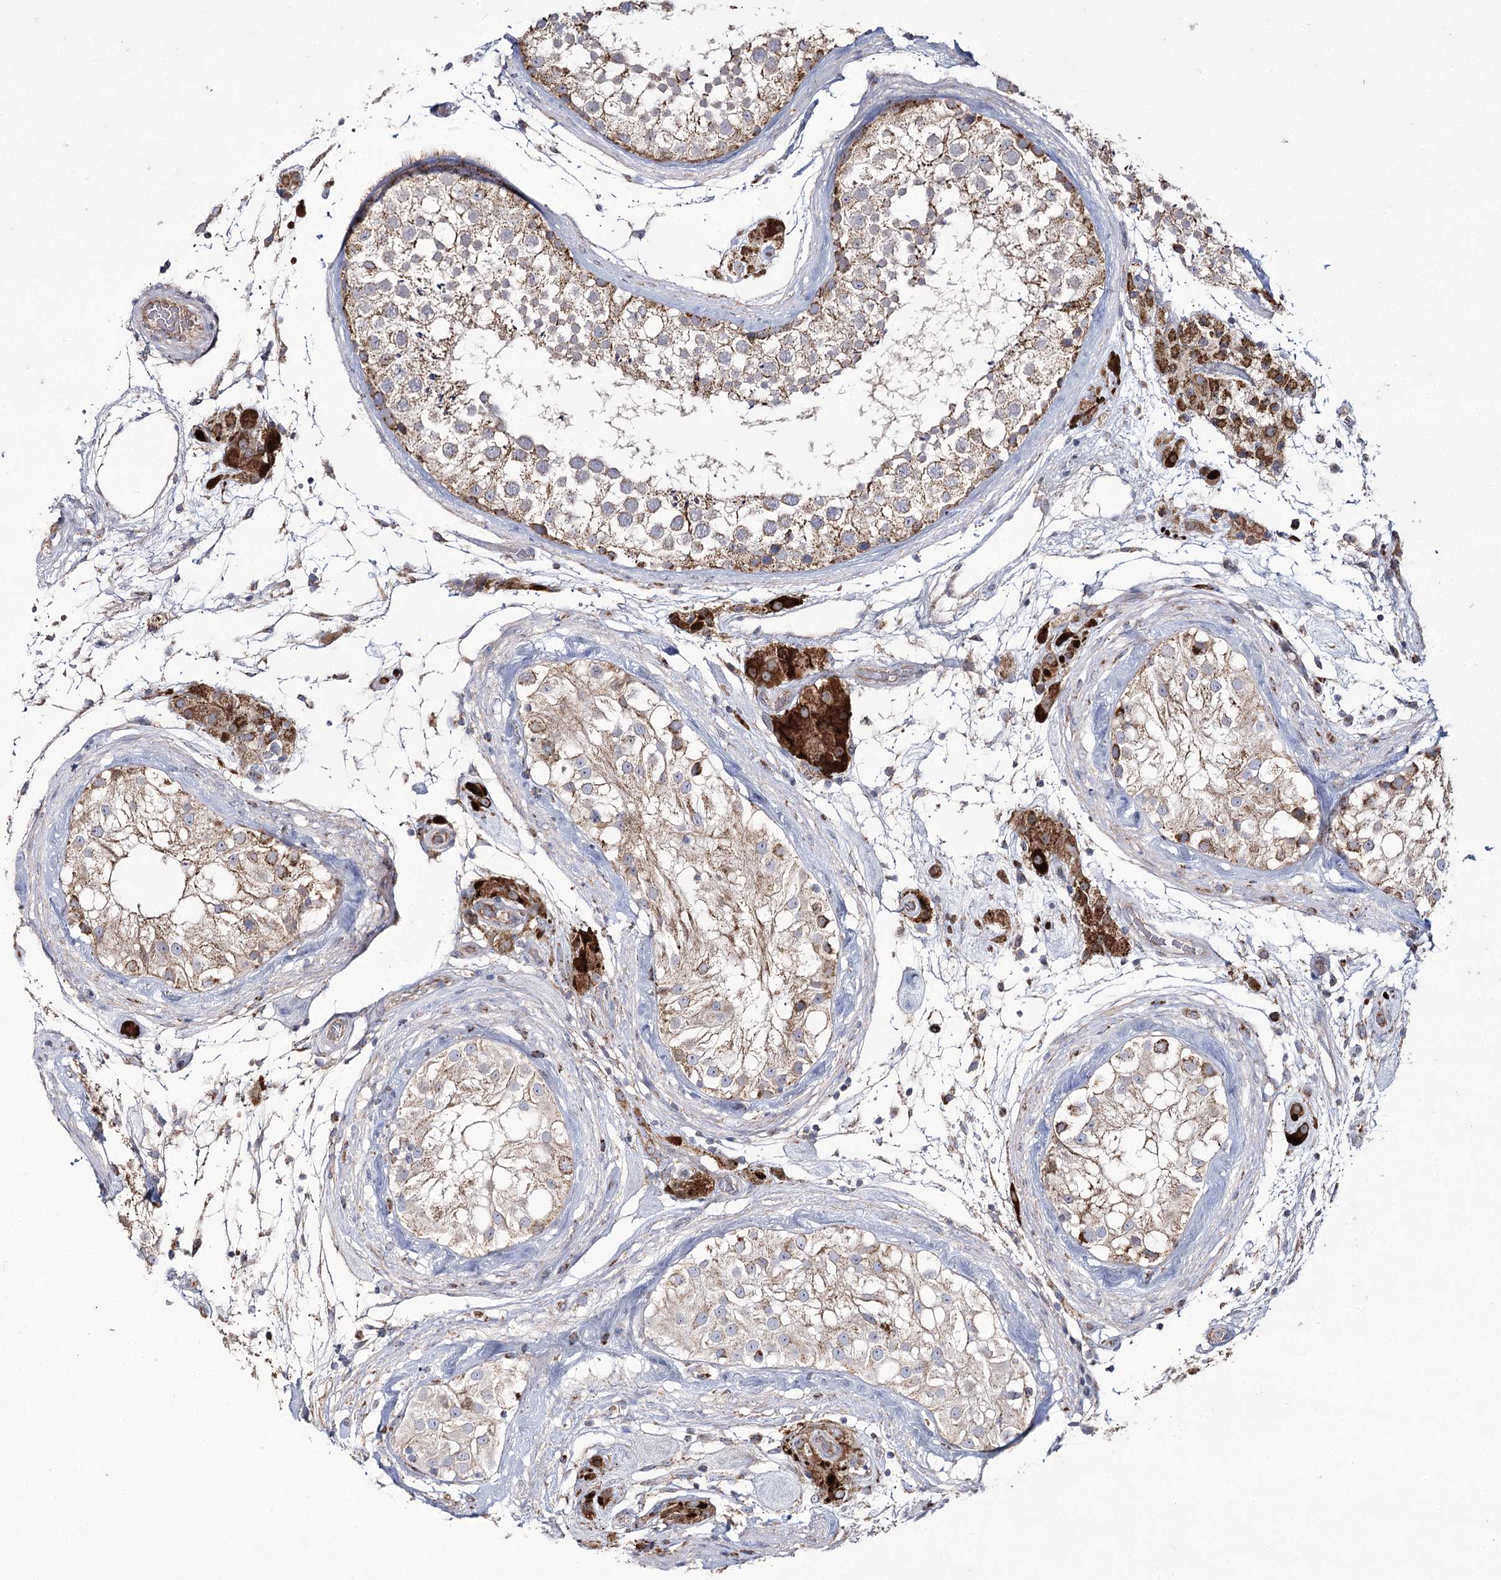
{"staining": {"intensity": "moderate", "quantity": ">75%", "location": "cytoplasmic/membranous"}, "tissue": "testis", "cell_type": "Cells in seminiferous ducts", "image_type": "normal", "snomed": [{"axis": "morphology", "description": "Normal tissue, NOS"}, {"axis": "topography", "description": "Testis"}], "caption": "Protein expression by IHC shows moderate cytoplasmic/membranous positivity in about >75% of cells in seminiferous ducts in unremarkable testis.", "gene": "NADK2", "patient": {"sex": "male", "age": 46}}